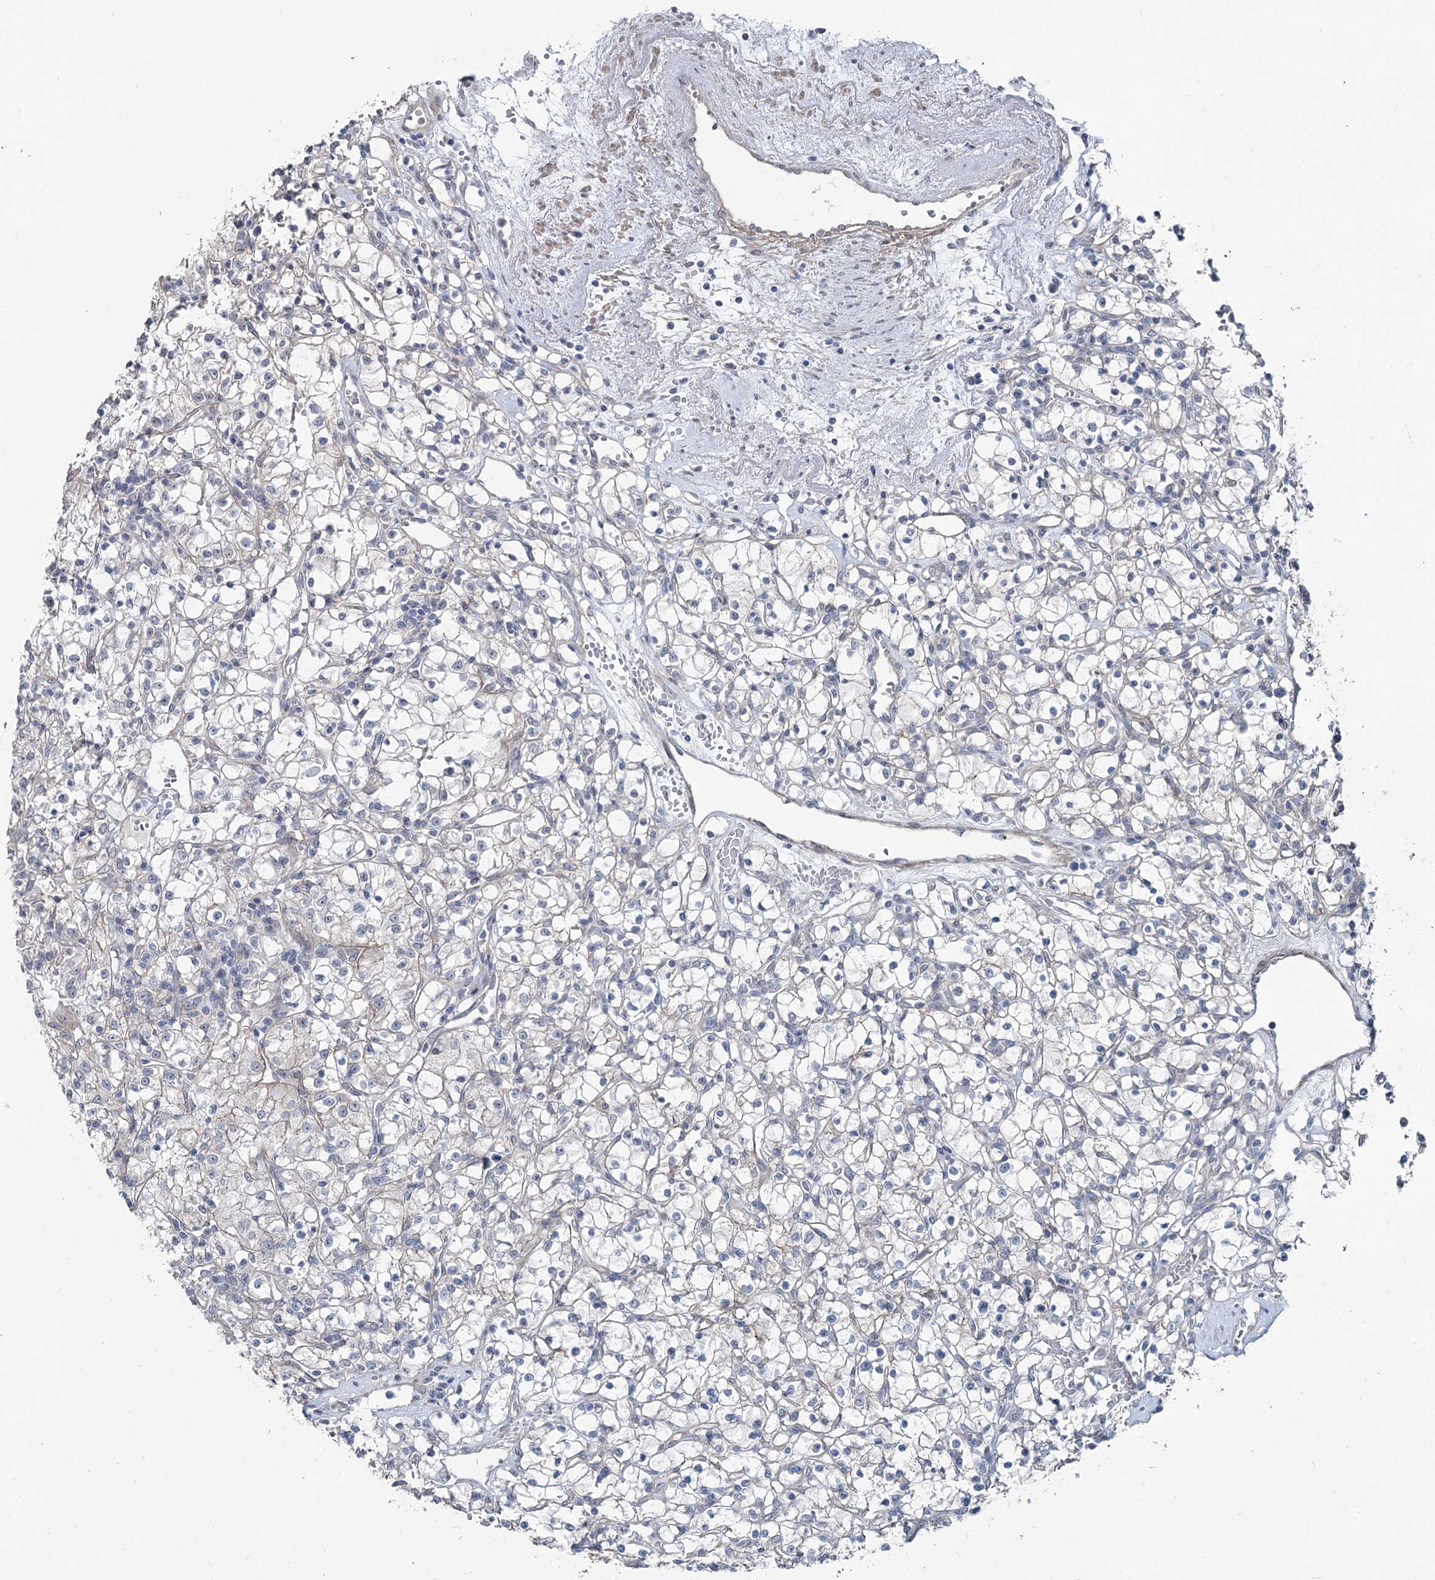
{"staining": {"intensity": "moderate", "quantity": "<25%", "location": "cytoplasmic/membranous"}, "tissue": "renal cancer", "cell_type": "Tumor cells", "image_type": "cancer", "snomed": [{"axis": "morphology", "description": "Adenocarcinoma, NOS"}, {"axis": "topography", "description": "Kidney"}], "caption": "Protein expression by IHC reveals moderate cytoplasmic/membranous staining in approximately <25% of tumor cells in renal adenocarcinoma.", "gene": "FAM120B", "patient": {"sex": "female", "age": 59}}